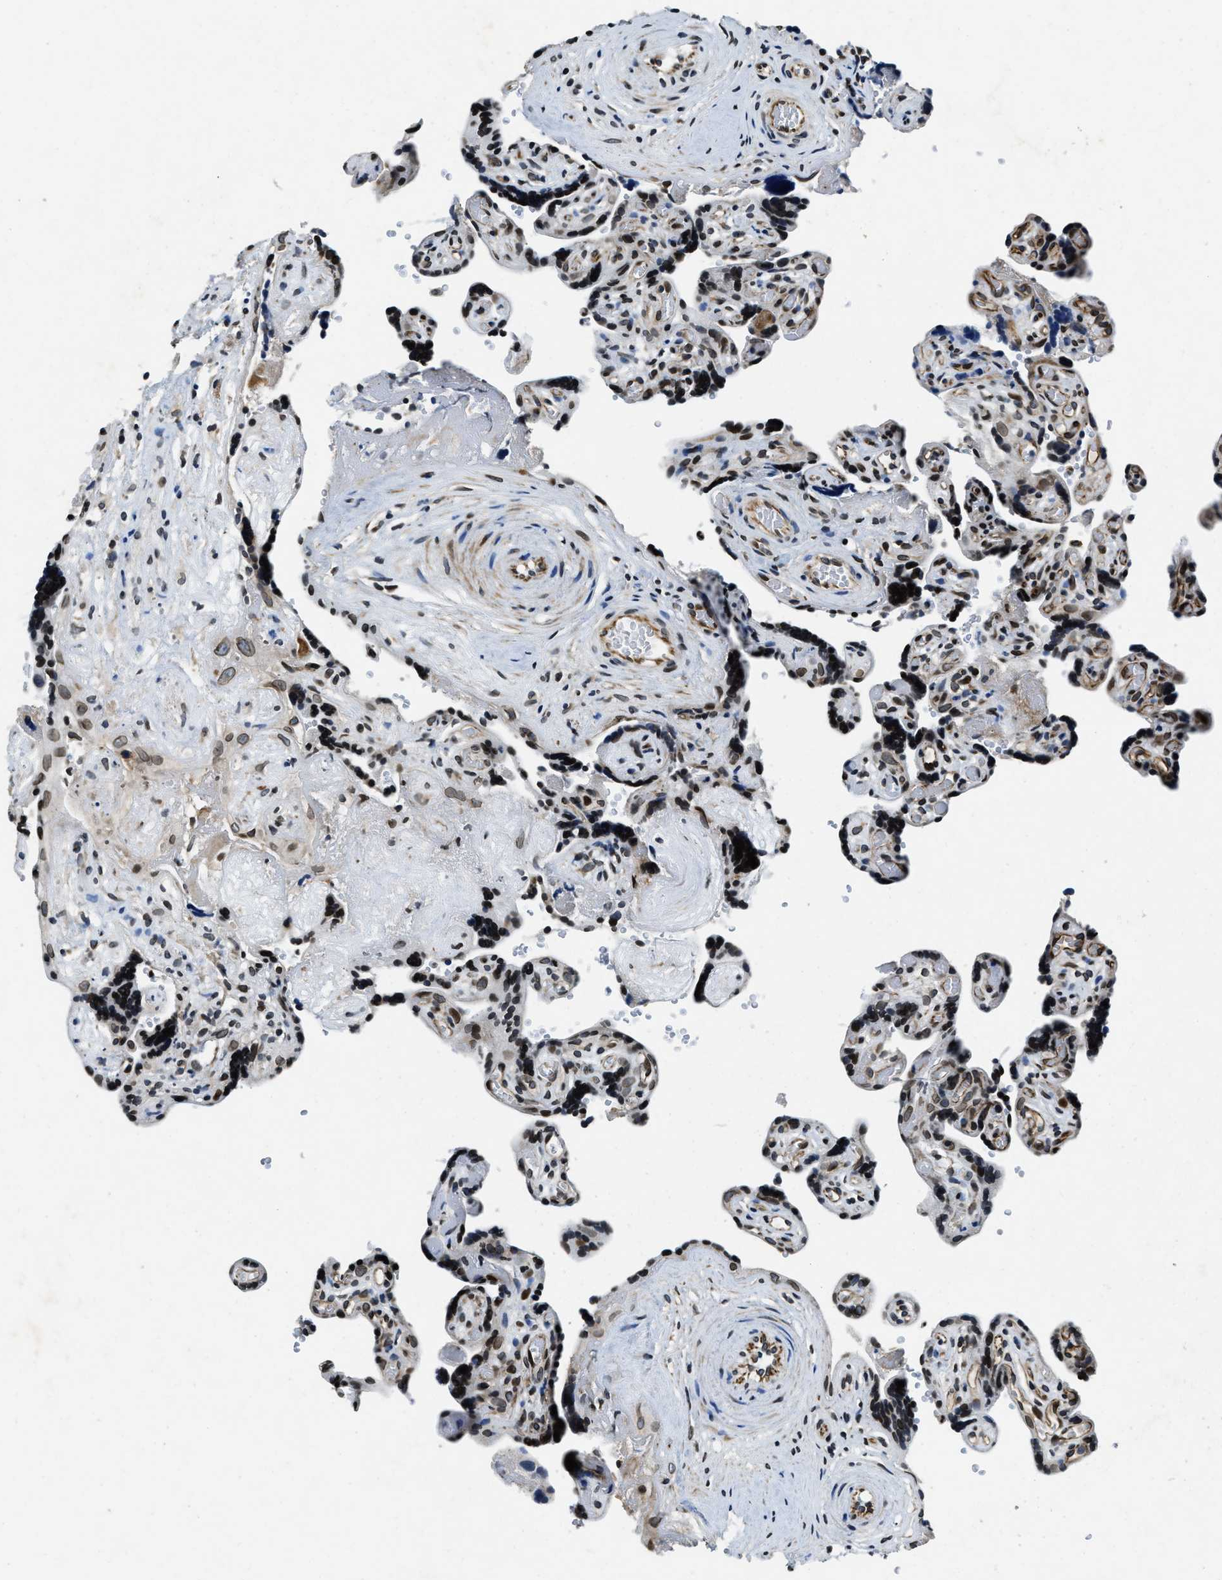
{"staining": {"intensity": "moderate", "quantity": ">75%", "location": "nuclear"}, "tissue": "placenta", "cell_type": "Decidual cells", "image_type": "normal", "snomed": [{"axis": "morphology", "description": "Normal tissue, NOS"}, {"axis": "topography", "description": "Placenta"}], "caption": "Placenta stained for a protein (brown) displays moderate nuclear positive staining in approximately >75% of decidual cells.", "gene": "ZC3HC1", "patient": {"sex": "female", "age": 30}}